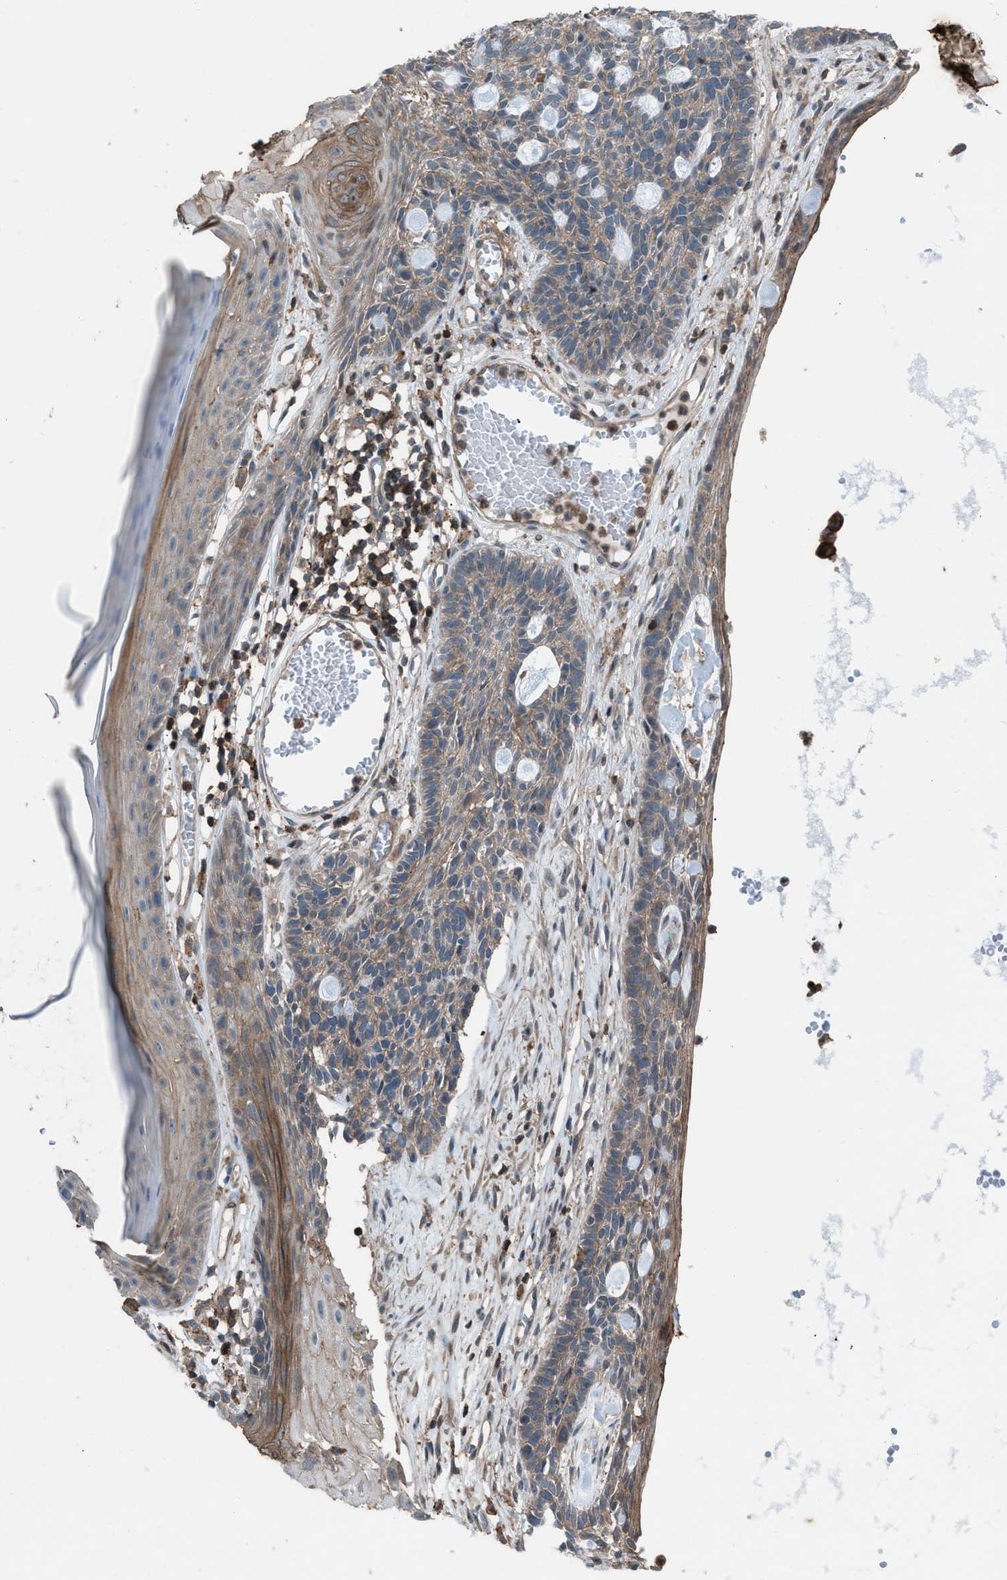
{"staining": {"intensity": "weak", "quantity": ">75%", "location": "cytoplasmic/membranous"}, "tissue": "skin cancer", "cell_type": "Tumor cells", "image_type": "cancer", "snomed": [{"axis": "morphology", "description": "Basal cell carcinoma"}, {"axis": "topography", "description": "Skin"}], "caption": "A high-resolution micrograph shows immunohistochemistry (IHC) staining of skin cancer, which exhibits weak cytoplasmic/membranous staining in about >75% of tumor cells.", "gene": "DYRK1A", "patient": {"sex": "male", "age": 67}}